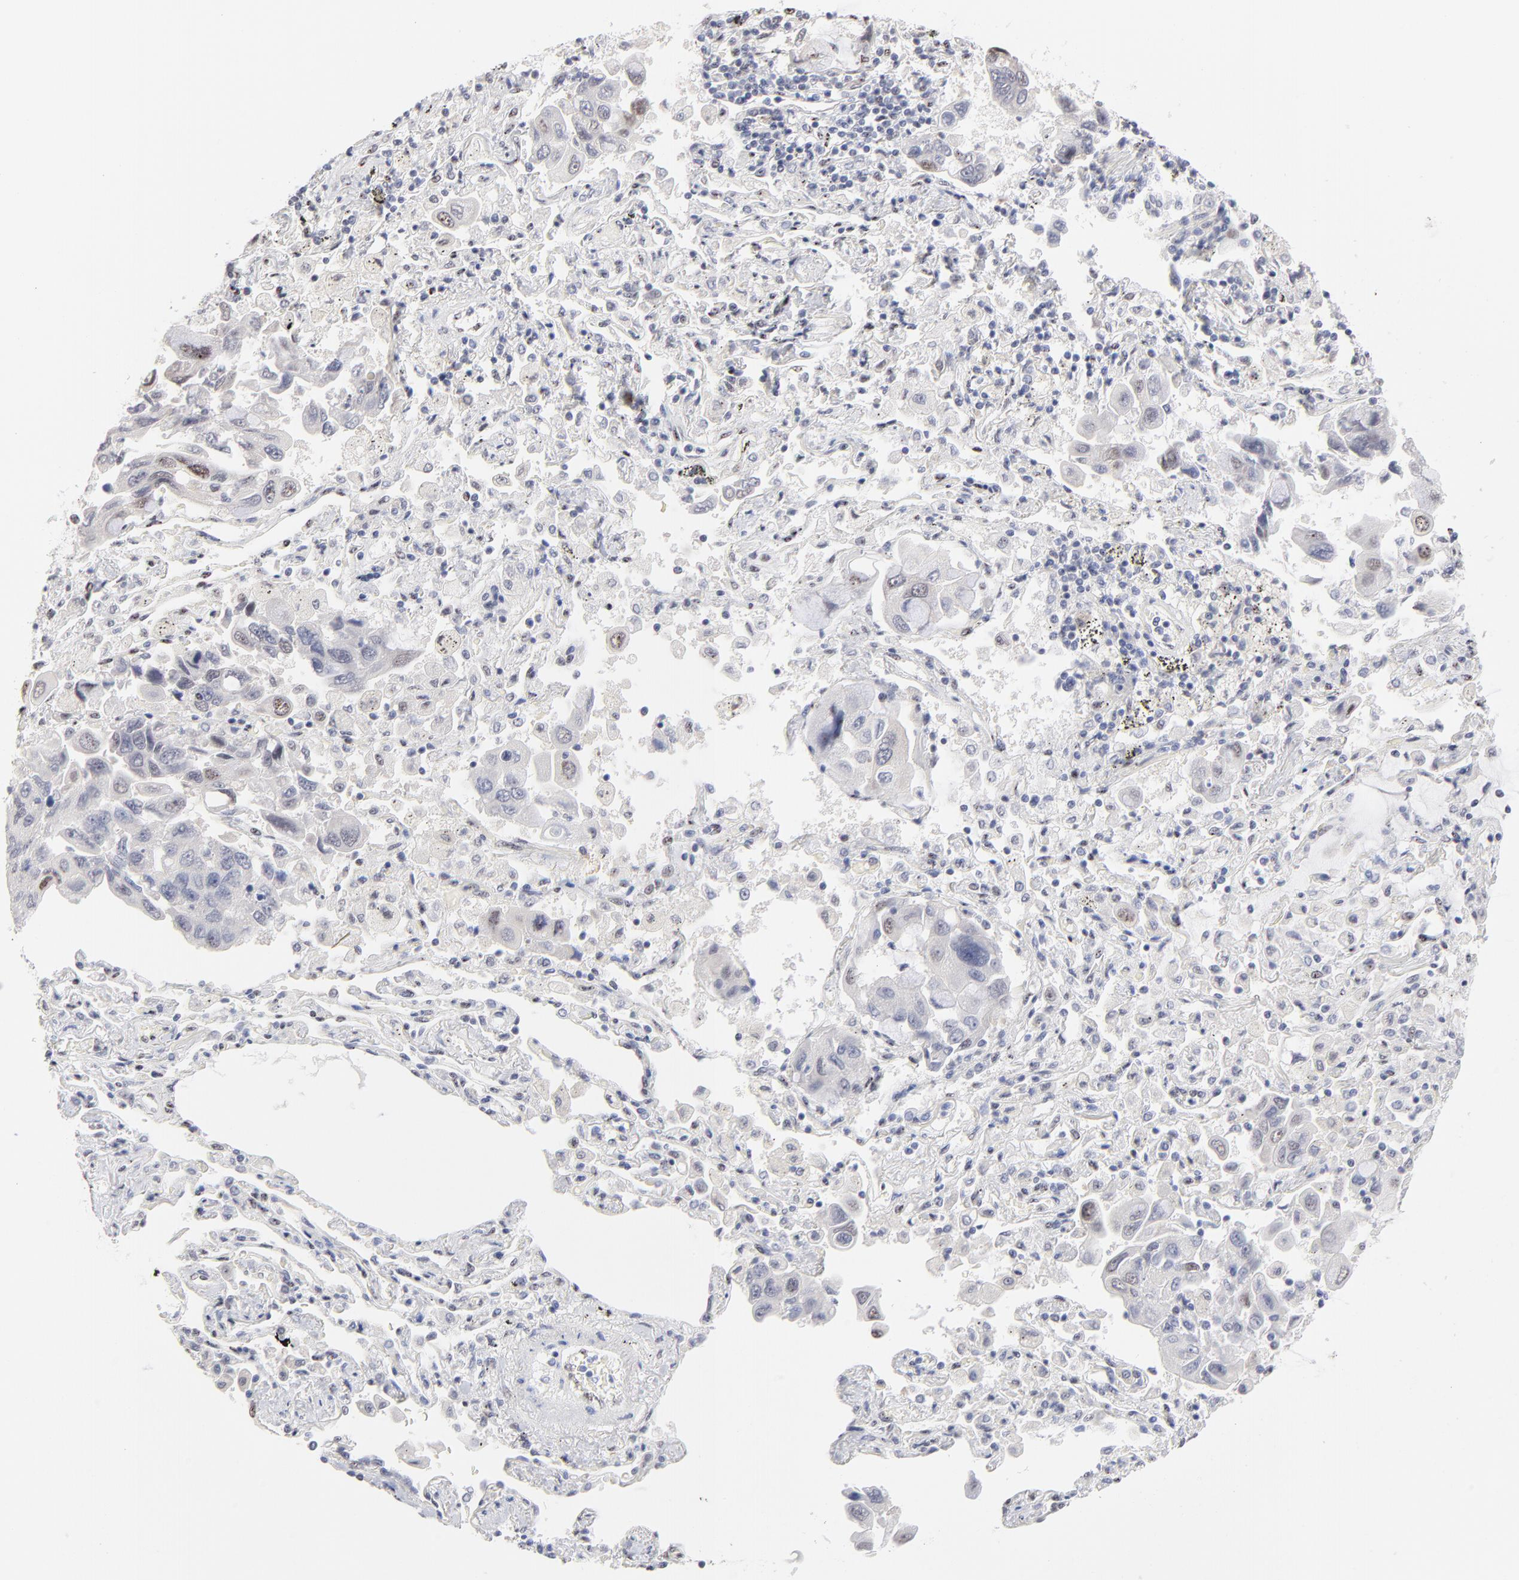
{"staining": {"intensity": "negative", "quantity": "none", "location": "none"}, "tissue": "lung cancer", "cell_type": "Tumor cells", "image_type": "cancer", "snomed": [{"axis": "morphology", "description": "Adenocarcinoma, NOS"}, {"axis": "topography", "description": "Lung"}], "caption": "A micrograph of human lung adenocarcinoma is negative for staining in tumor cells.", "gene": "STAT3", "patient": {"sex": "male", "age": 64}}